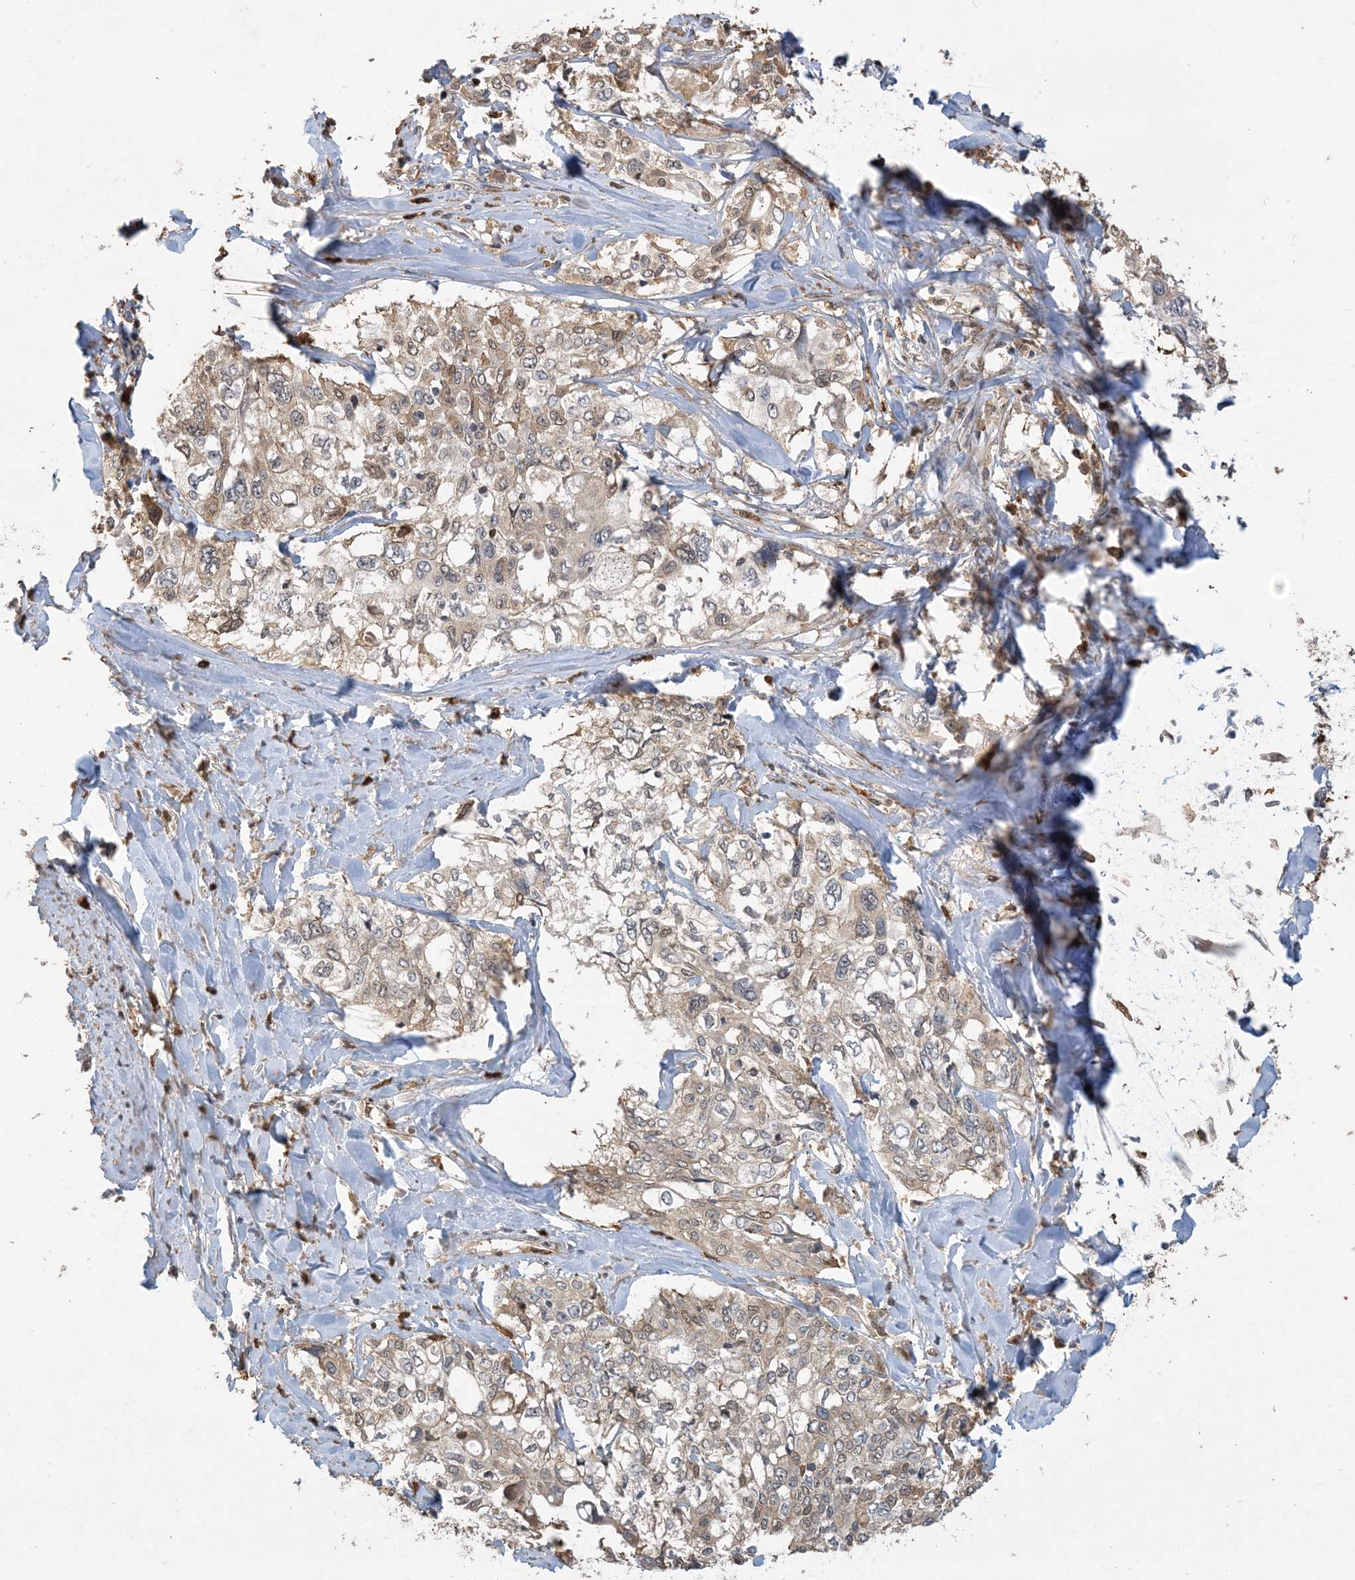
{"staining": {"intensity": "weak", "quantity": "25%-75%", "location": "cytoplasmic/membranous"}, "tissue": "cervical cancer", "cell_type": "Tumor cells", "image_type": "cancer", "snomed": [{"axis": "morphology", "description": "Squamous cell carcinoma, NOS"}, {"axis": "topography", "description": "Cervix"}], "caption": "DAB (3,3'-diaminobenzidine) immunohistochemical staining of squamous cell carcinoma (cervical) demonstrates weak cytoplasmic/membranous protein staining in about 25%-75% of tumor cells. (brown staining indicates protein expression, while blue staining denotes nuclei).", "gene": "TMSB4X", "patient": {"sex": "female", "age": 31}}